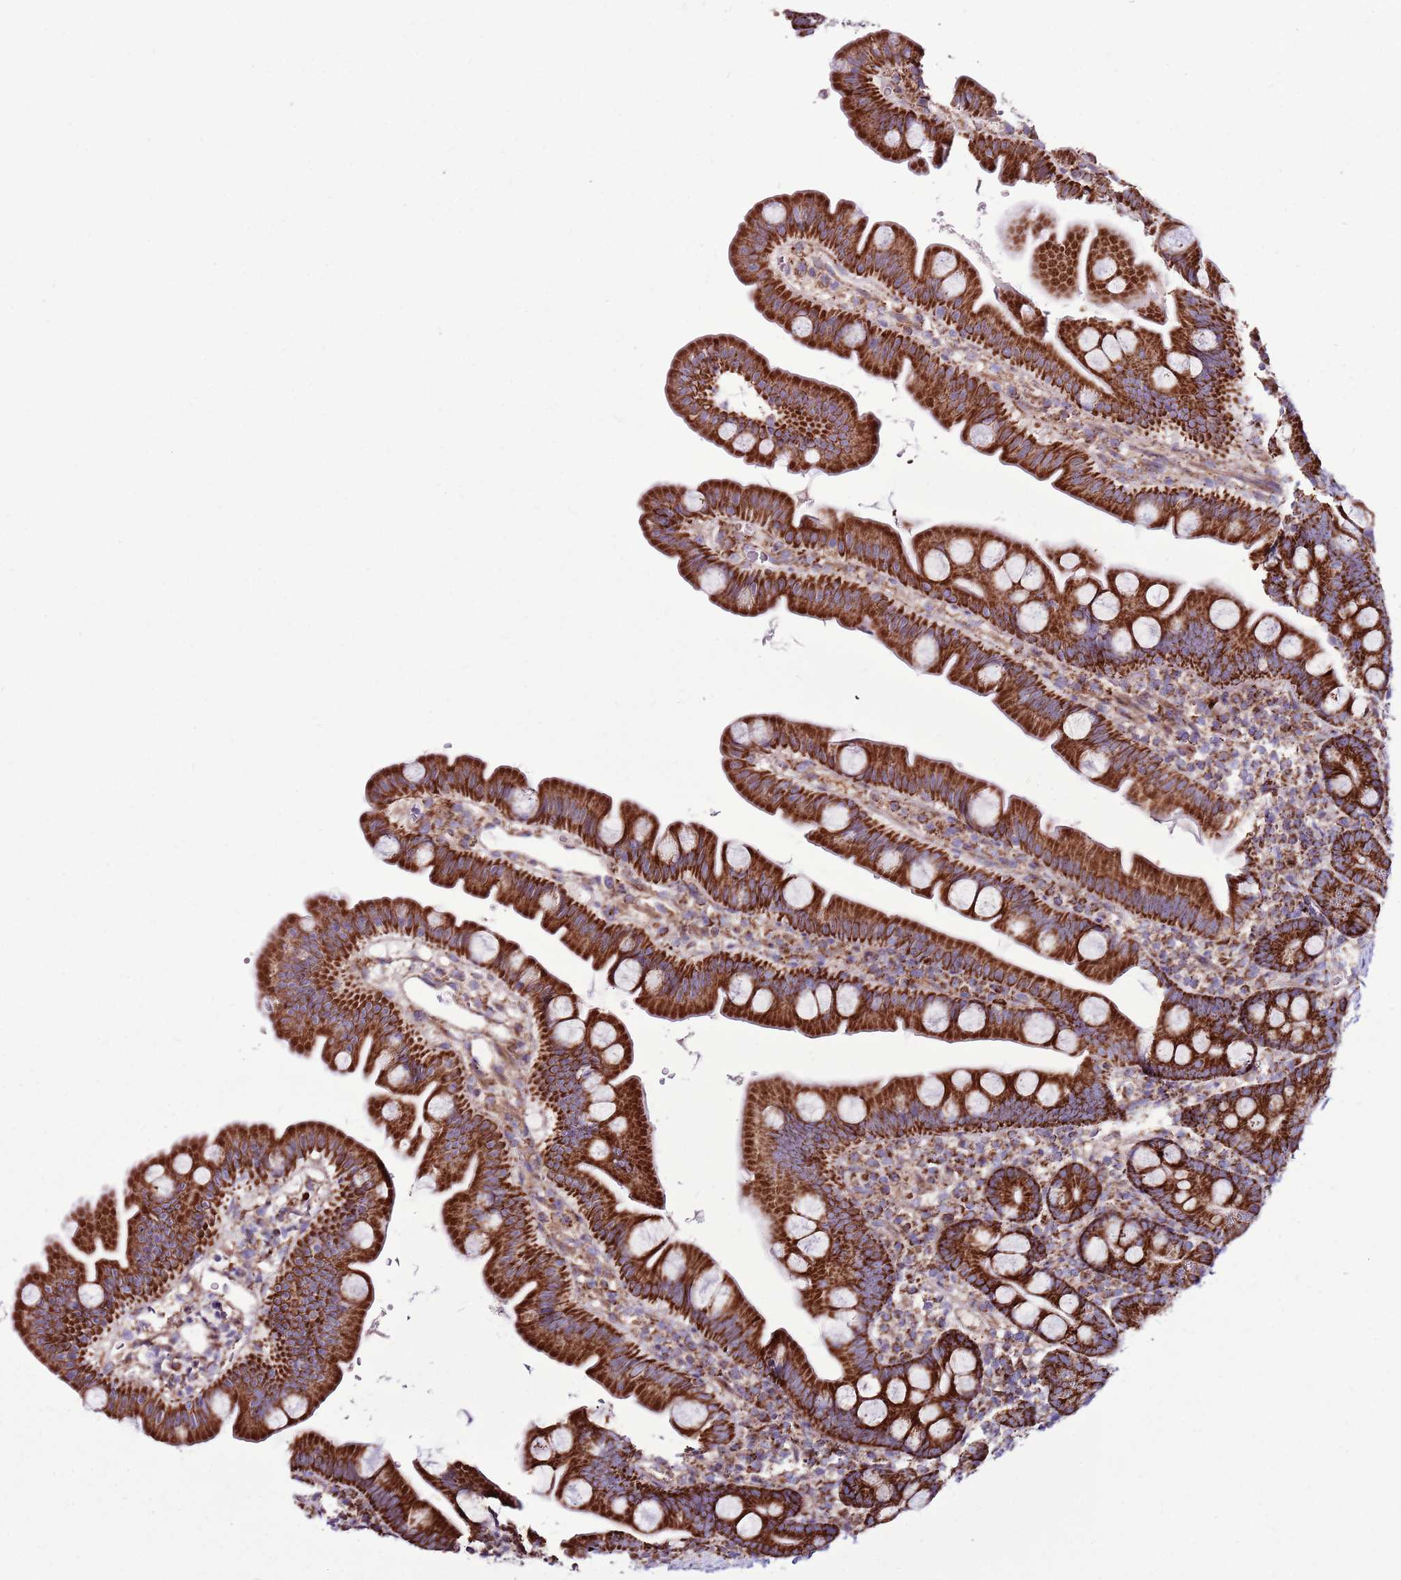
{"staining": {"intensity": "strong", "quantity": ">75%", "location": "cytoplasmic/membranous"}, "tissue": "small intestine", "cell_type": "Glandular cells", "image_type": "normal", "snomed": [{"axis": "morphology", "description": "Normal tissue, NOS"}, {"axis": "topography", "description": "Small intestine"}], "caption": "Immunohistochemical staining of unremarkable human small intestine demonstrates high levels of strong cytoplasmic/membranous positivity in approximately >75% of glandular cells. Nuclei are stained in blue.", "gene": "HECTD4", "patient": {"sex": "female", "age": 68}}